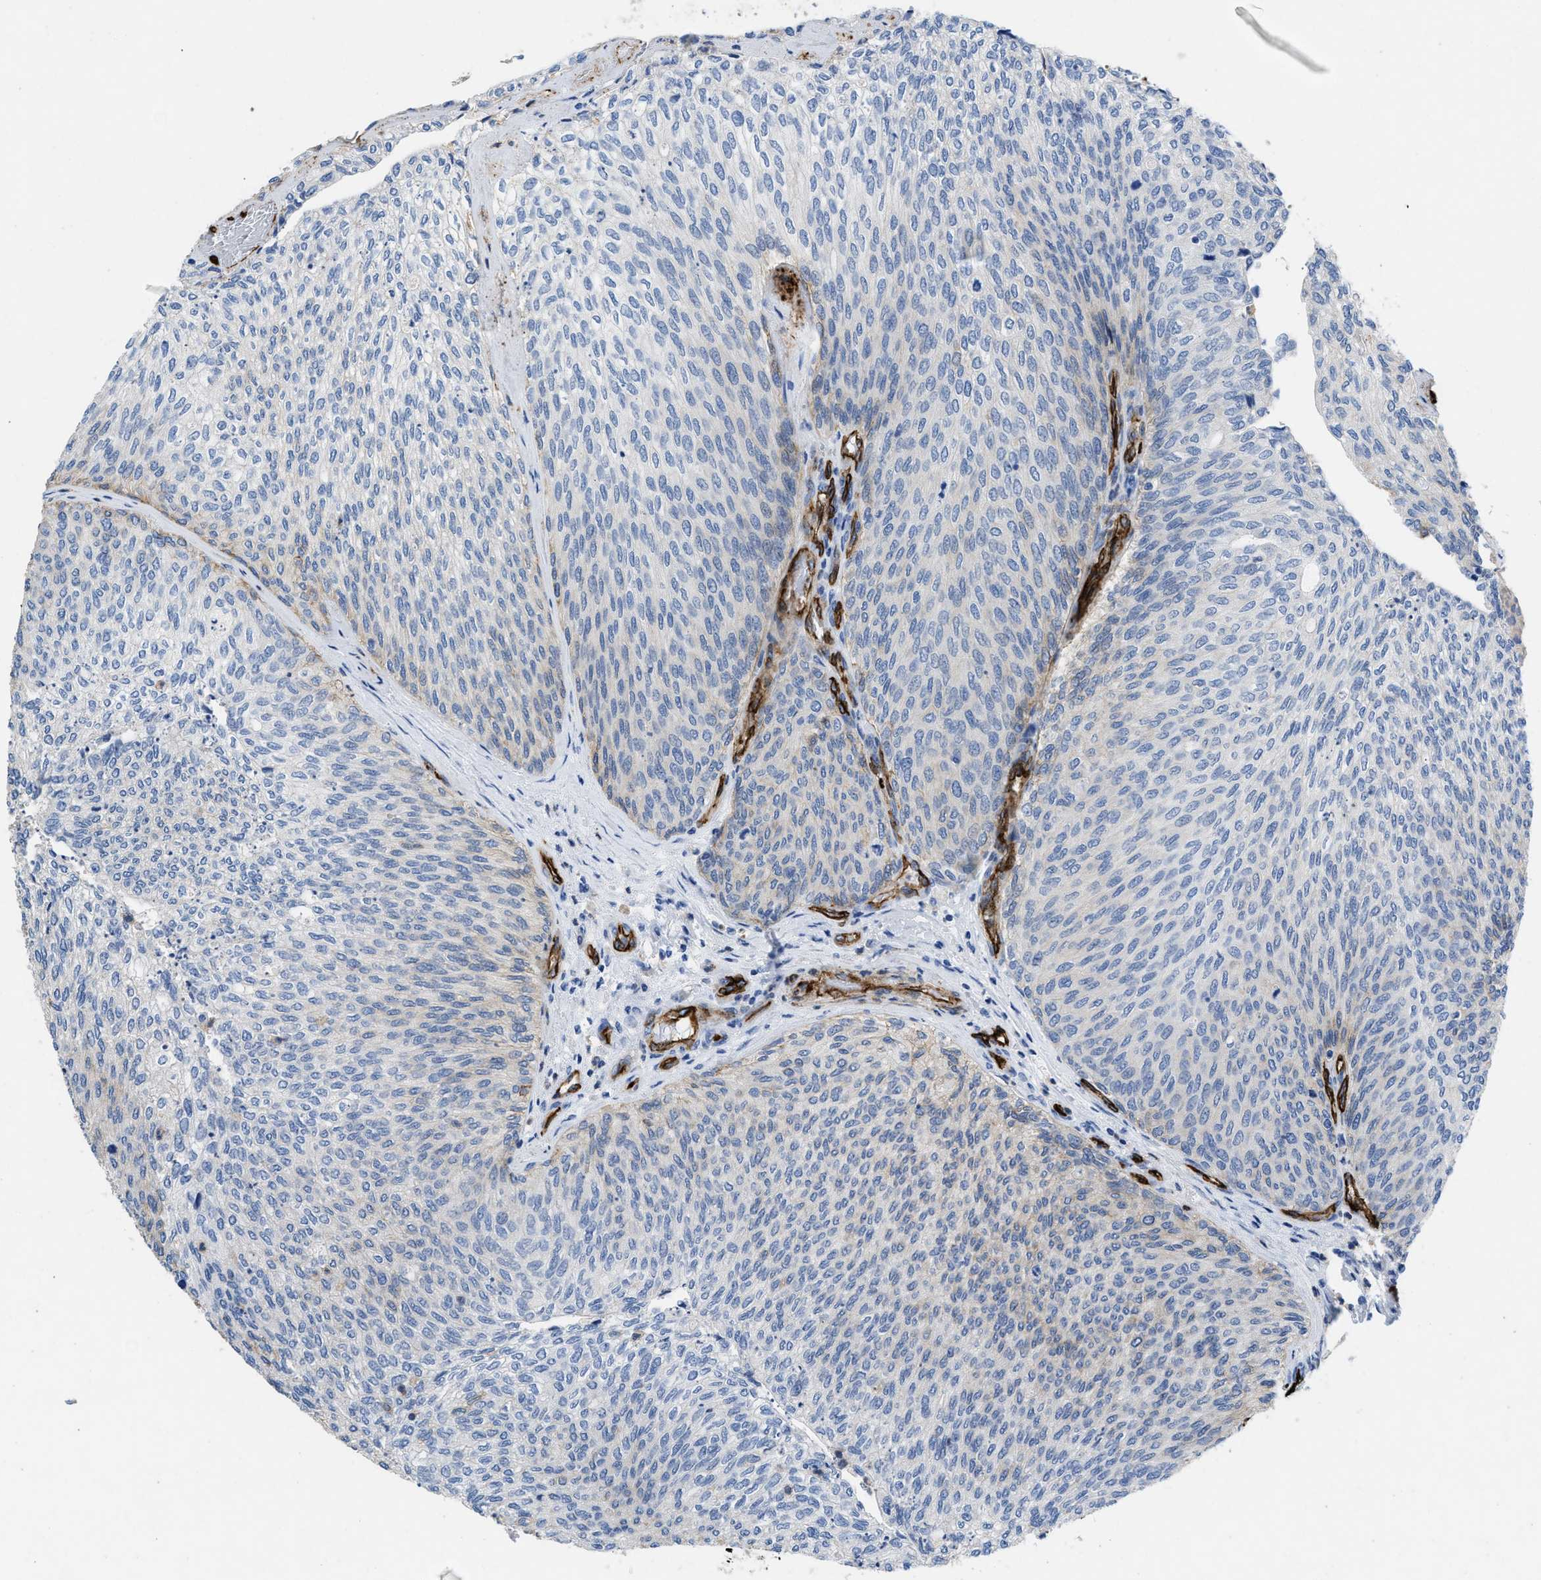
{"staining": {"intensity": "negative", "quantity": "none", "location": "none"}, "tissue": "urothelial cancer", "cell_type": "Tumor cells", "image_type": "cancer", "snomed": [{"axis": "morphology", "description": "Urothelial carcinoma, Low grade"}, {"axis": "topography", "description": "Urinary bladder"}], "caption": "Urothelial carcinoma (low-grade) was stained to show a protein in brown. There is no significant staining in tumor cells.", "gene": "SPEG", "patient": {"sex": "female", "age": 79}}